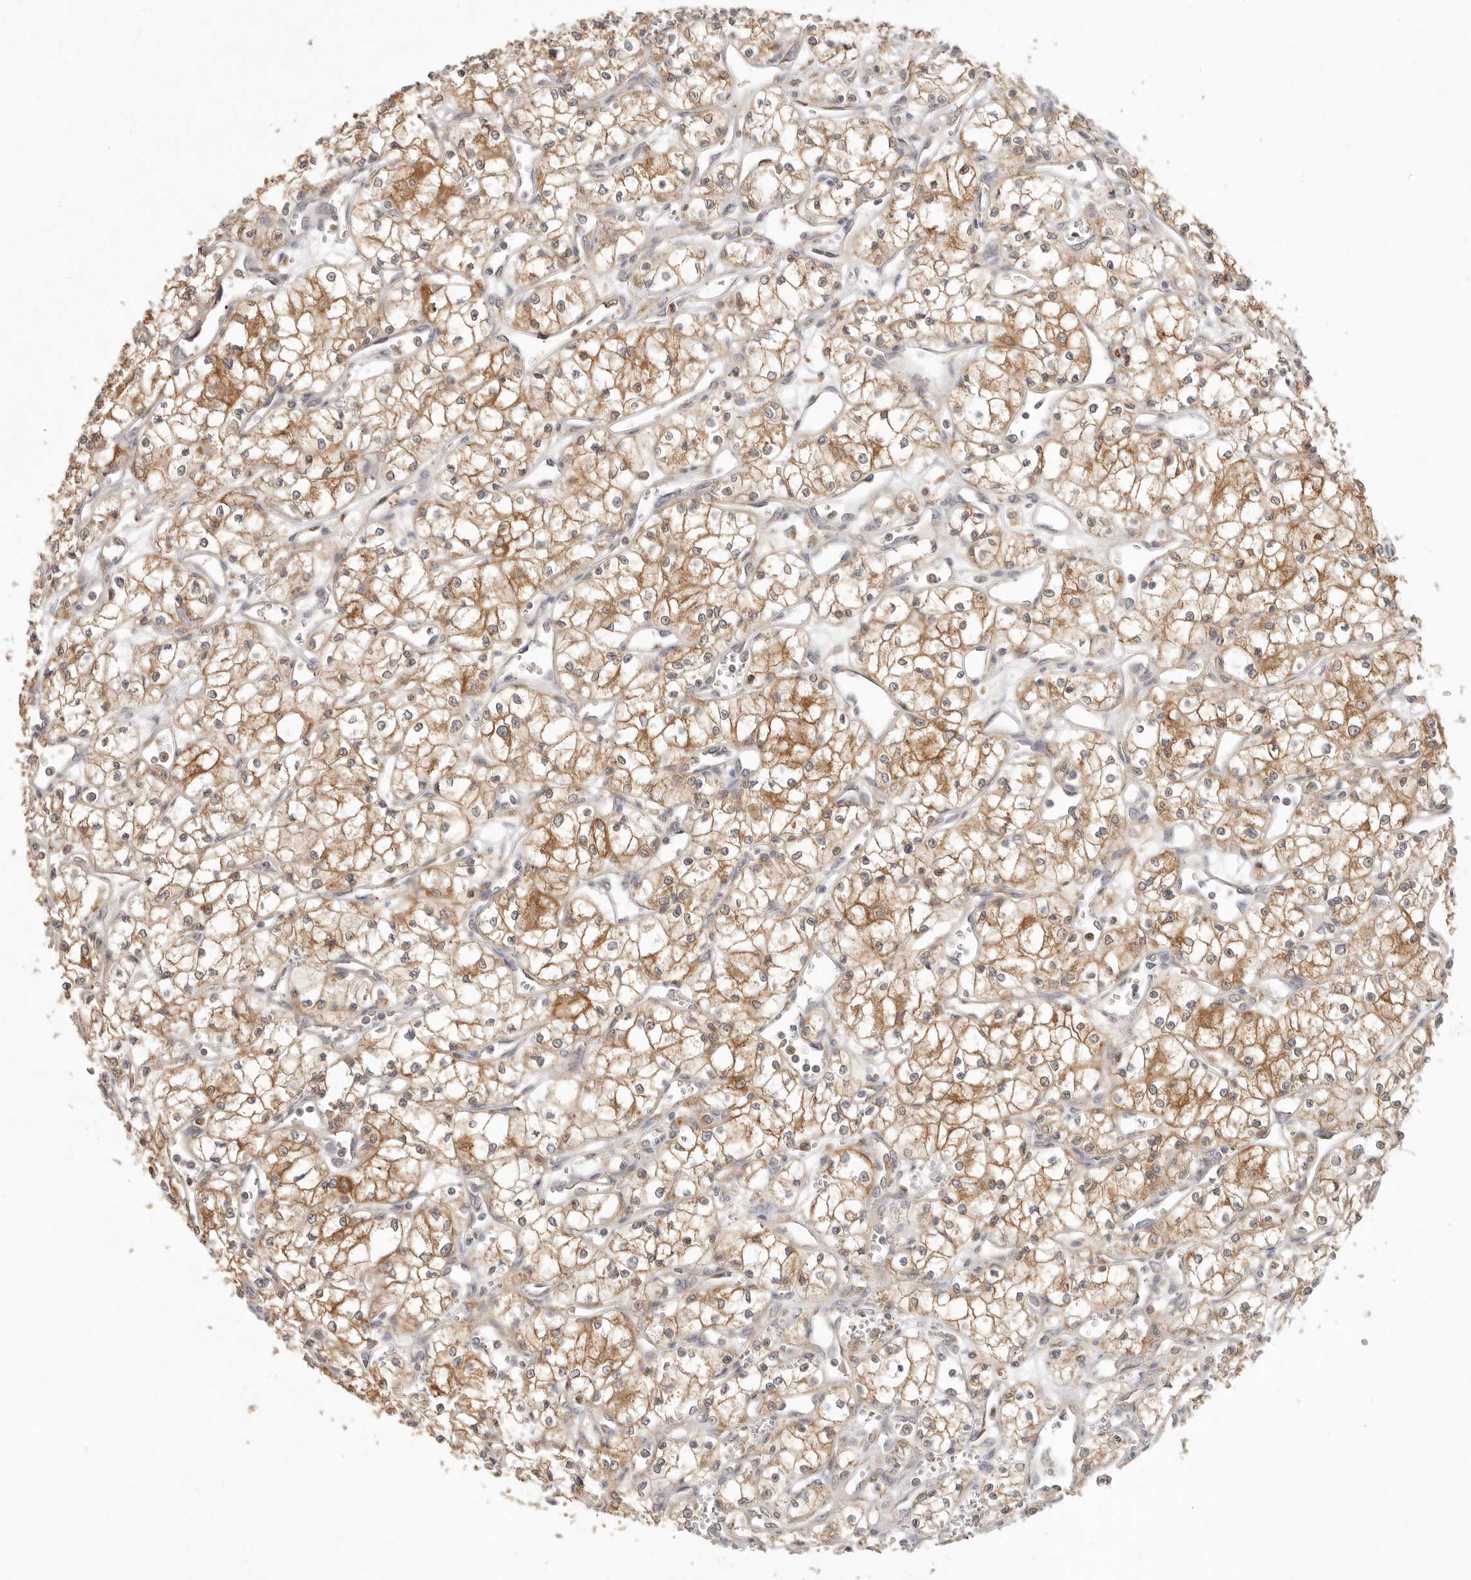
{"staining": {"intensity": "moderate", "quantity": ">75%", "location": "cytoplasmic/membranous"}, "tissue": "renal cancer", "cell_type": "Tumor cells", "image_type": "cancer", "snomed": [{"axis": "morphology", "description": "Adenocarcinoma, NOS"}, {"axis": "topography", "description": "Kidney"}], "caption": "Renal cancer was stained to show a protein in brown. There is medium levels of moderate cytoplasmic/membranous staining in approximately >75% of tumor cells.", "gene": "ARHGEF10L", "patient": {"sex": "male", "age": 59}}